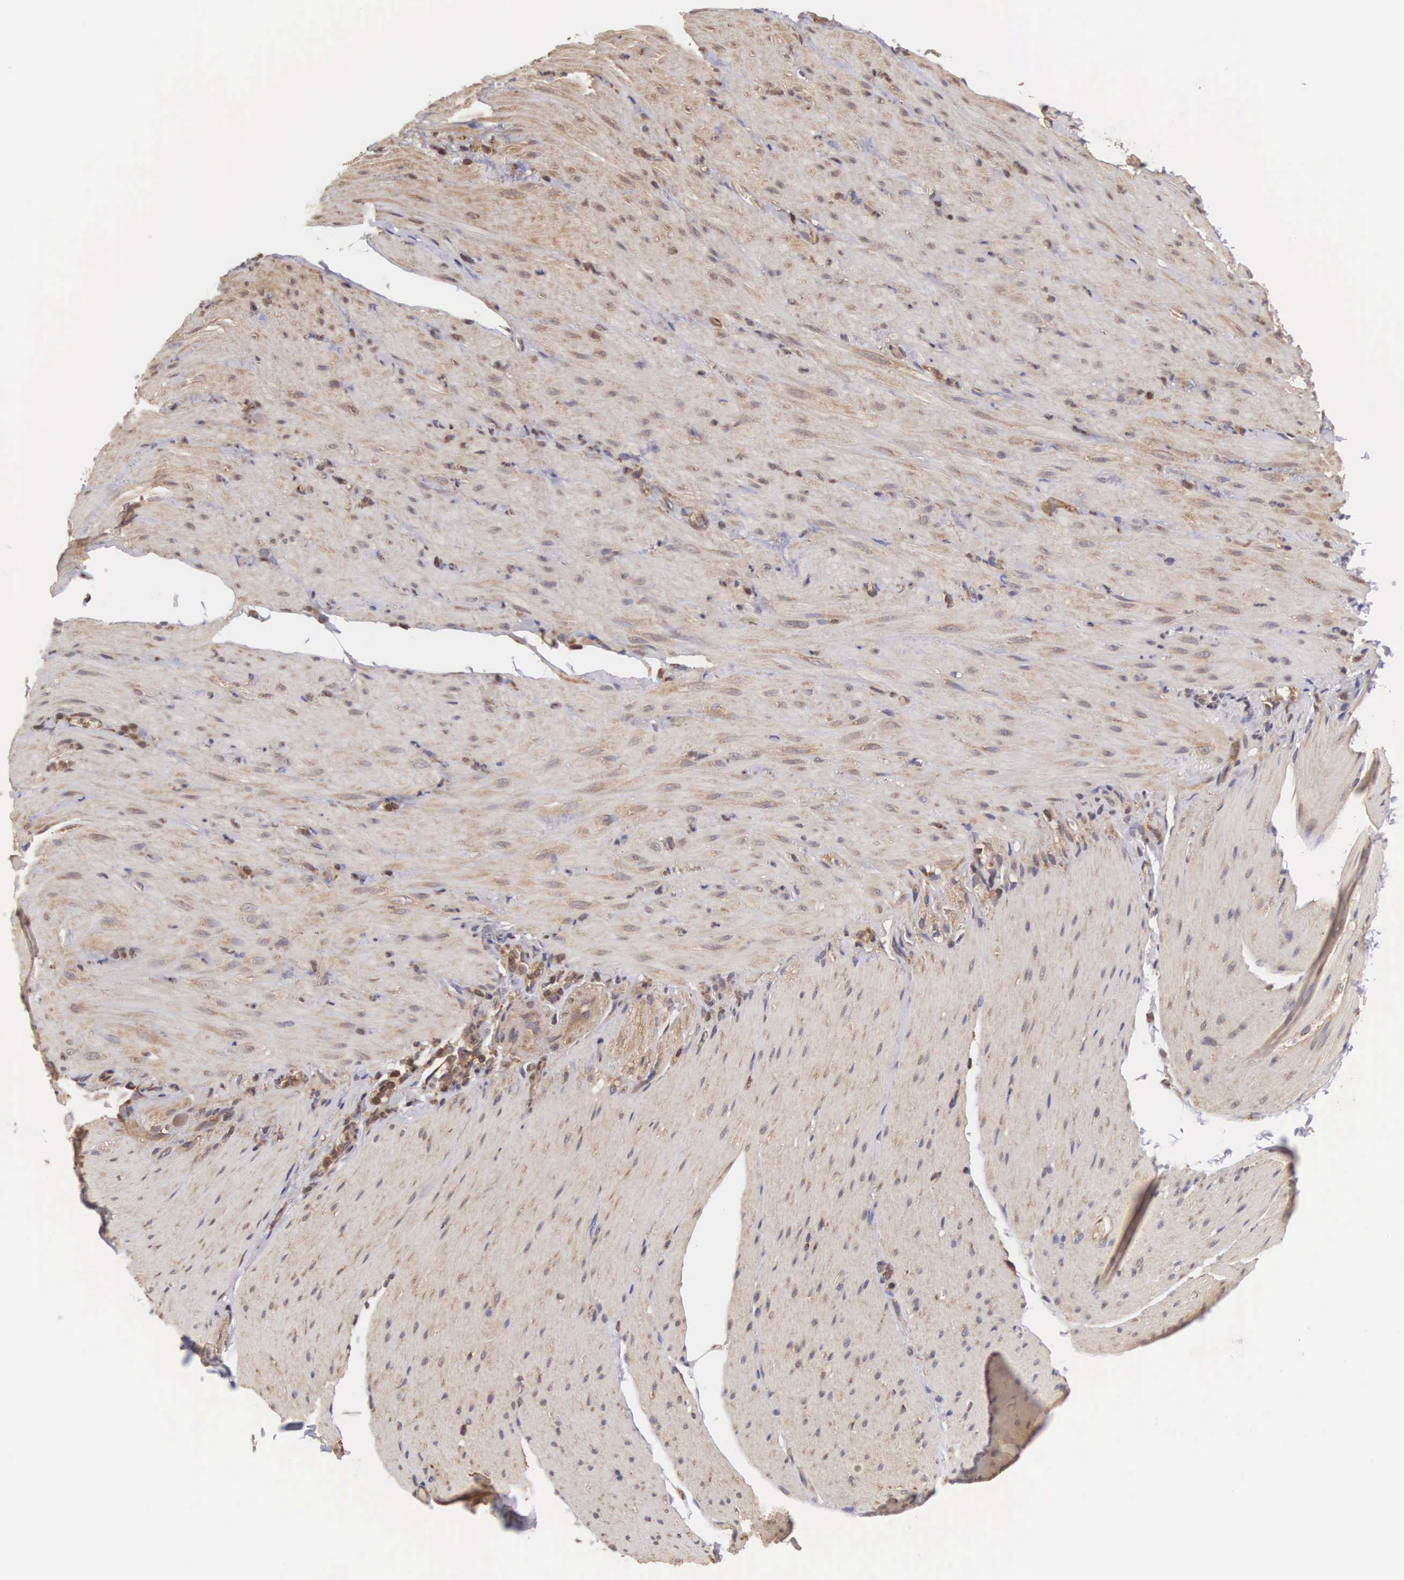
{"staining": {"intensity": "weak", "quantity": ">75%", "location": "cytoplasmic/membranous"}, "tissue": "smooth muscle", "cell_type": "Smooth muscle cells", "image_type": "normal", "snomed": [{"axis": "morphology", "description": "Normal tissue, NOS"}, {"axis": "topography", "description": "Duodenum"}], "caption": "High-magnification brightfield microscopy of benign smooth muscle stained with DAB (brown) and counterstained with hematoxylin (blue). smooth muscle cells exhibit weak cytoplasmic/membranous staining is seen in about>75% of cells.", "gene": "DHRS1", "patient": {"sex": "male", "age": 63}}